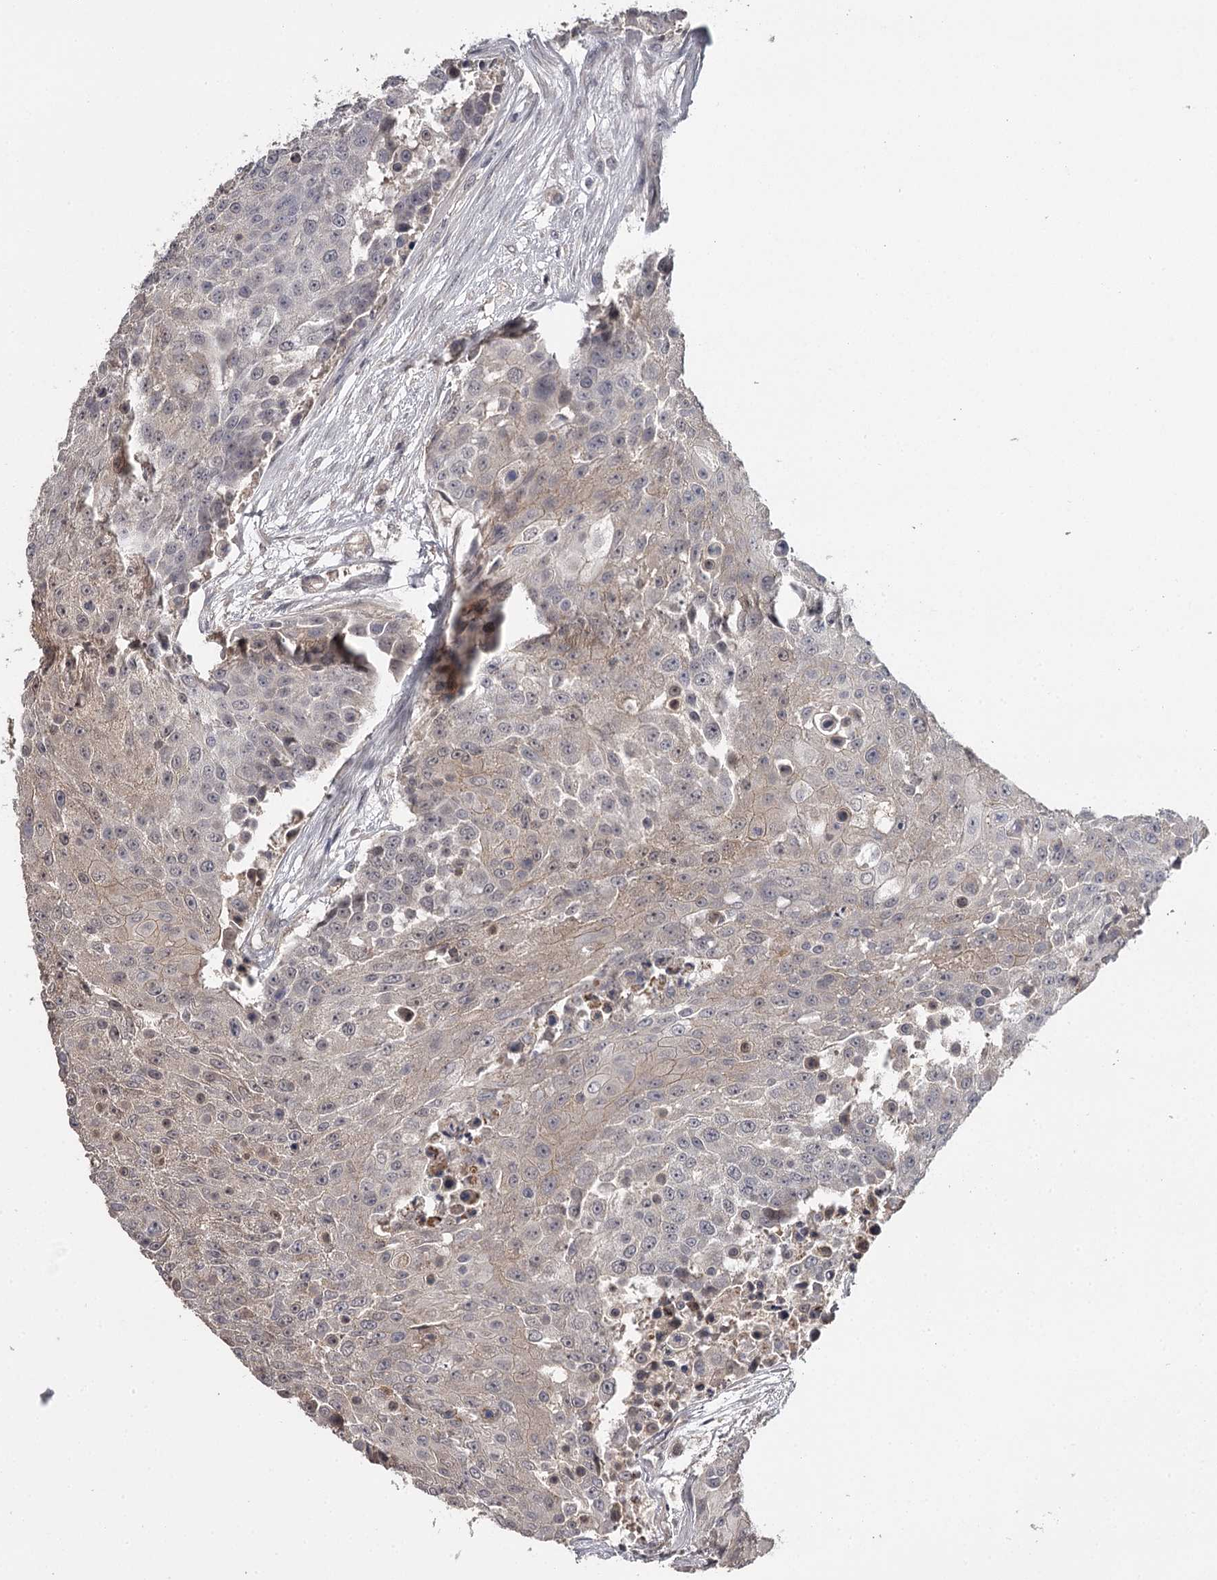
{"staining": {"intensity": "weak", "quantity": "<25%", "location": "cytoplasmic/membranous,nuclear"}, "tissue": "urothelial cancer", "cell_type": "Tumor cells", "image_type": "cancer", "snomed": [{"axis": "morphology", "description": "Urothelial carcinoma, High grade"}, {"axis": "topography", "description": "Urinary bladder"}], "caption": "High-grade urothelial carcinoma was stained to show a protein in brown. There is no significant expression in tumor cells.", "gene": "CWF19L2", "patient": {"sex": "female", "age": 63}}